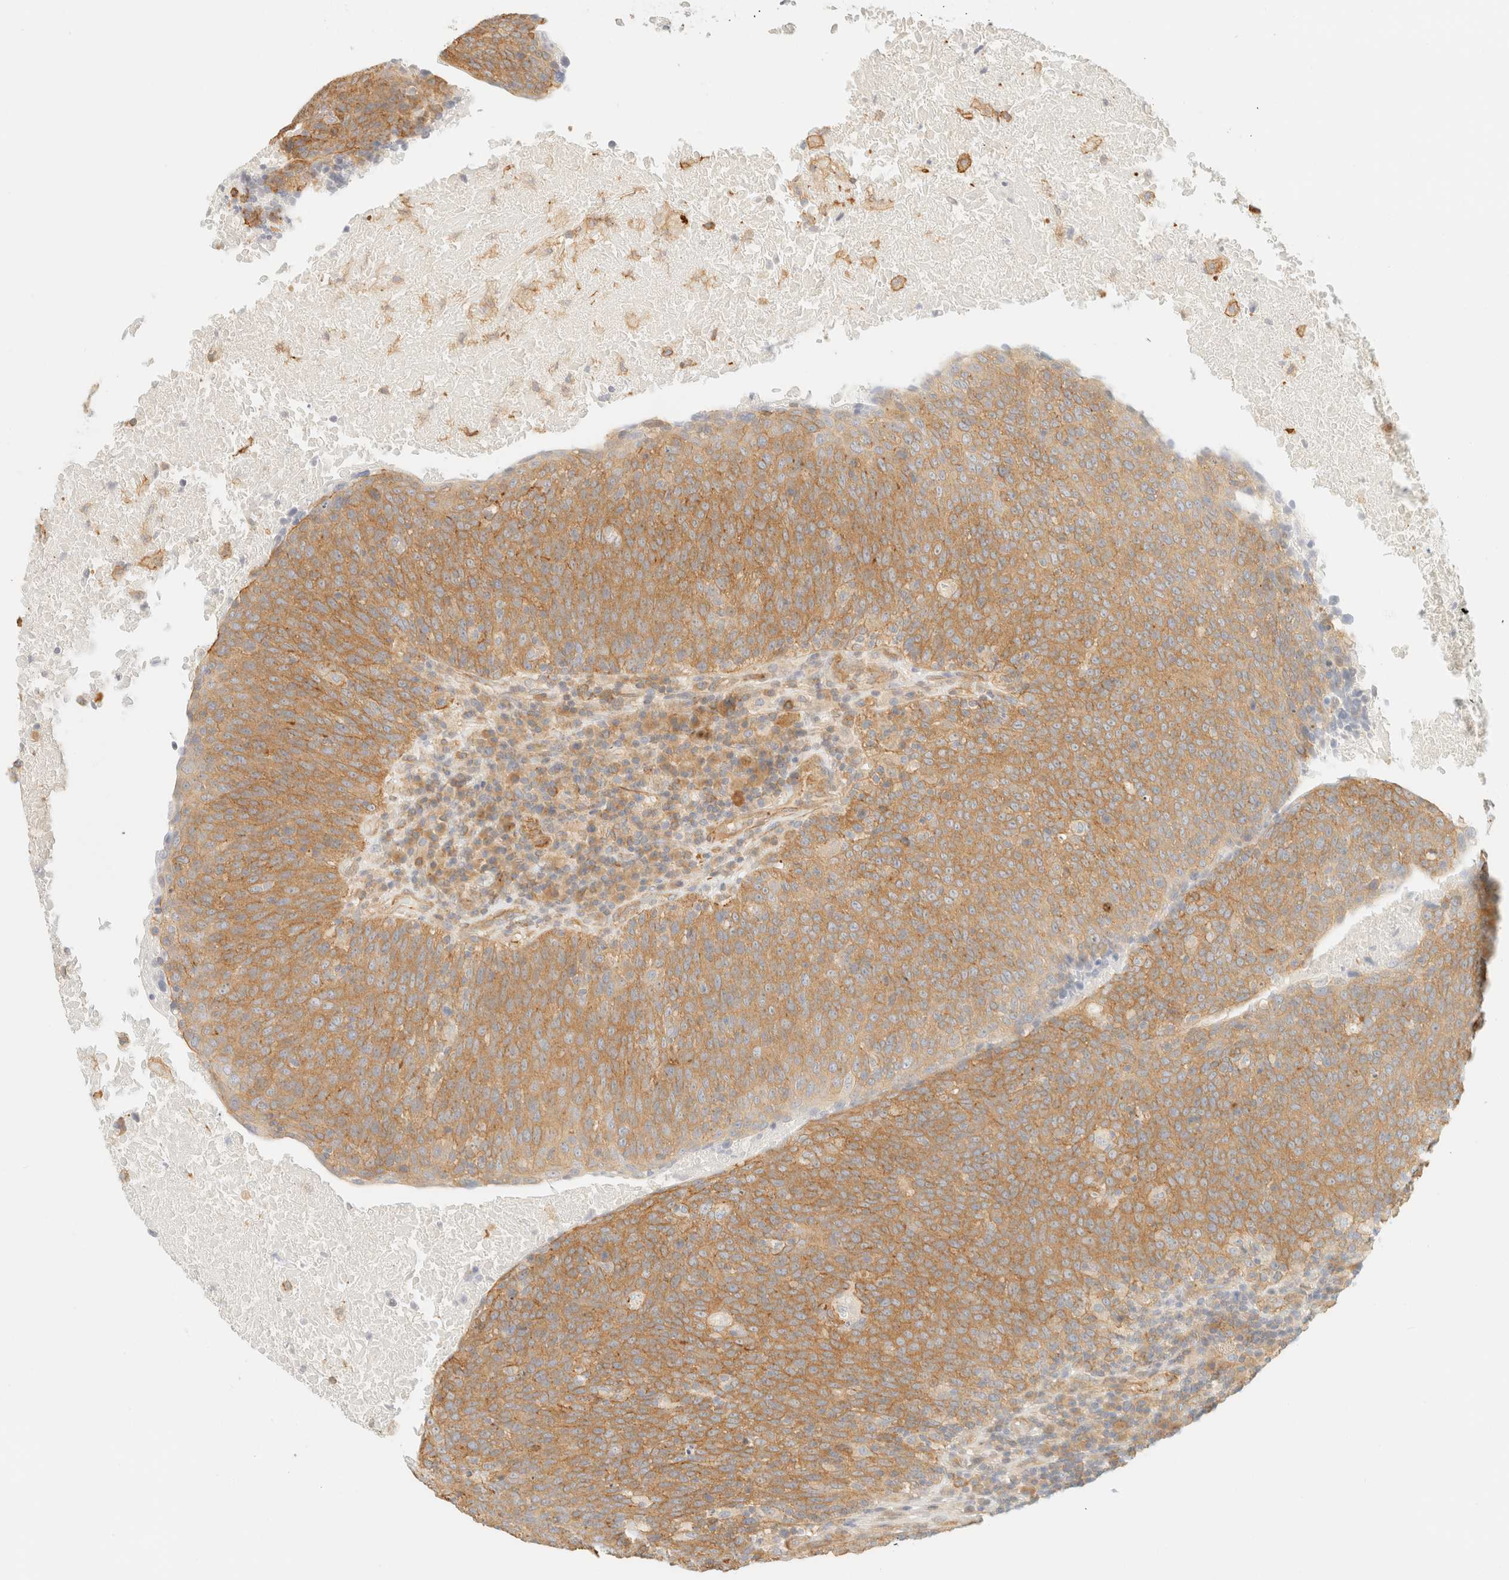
{"staining": {"intensity": "moderate", "quantity": ">75%", "location": "cytoplasmic/membranous"}, "tissue": "head and neck cancer", "cell_type": "Tumor cells", "image_type": "cancer", "snomed": [{"axis": "morphology", "description": "Squamous cell carcinoma, NOS"}, {"axis": "morphology", "description": "Squamous cell carcinoma, metastatic, NOS"}, {"axis": "topography", "description": "Lymph node"}, {"axis": "topography", "description": "Head-Neck"}], "caption": "Brown immunohistochemical staining in human head and neck squamous cell carcinoma exhibits moderate cytoplasmic/membranous positivity in about >75% of tumor cells.", "gene": "OTOP2", "patient": {"sex": "male", "age": 62}}